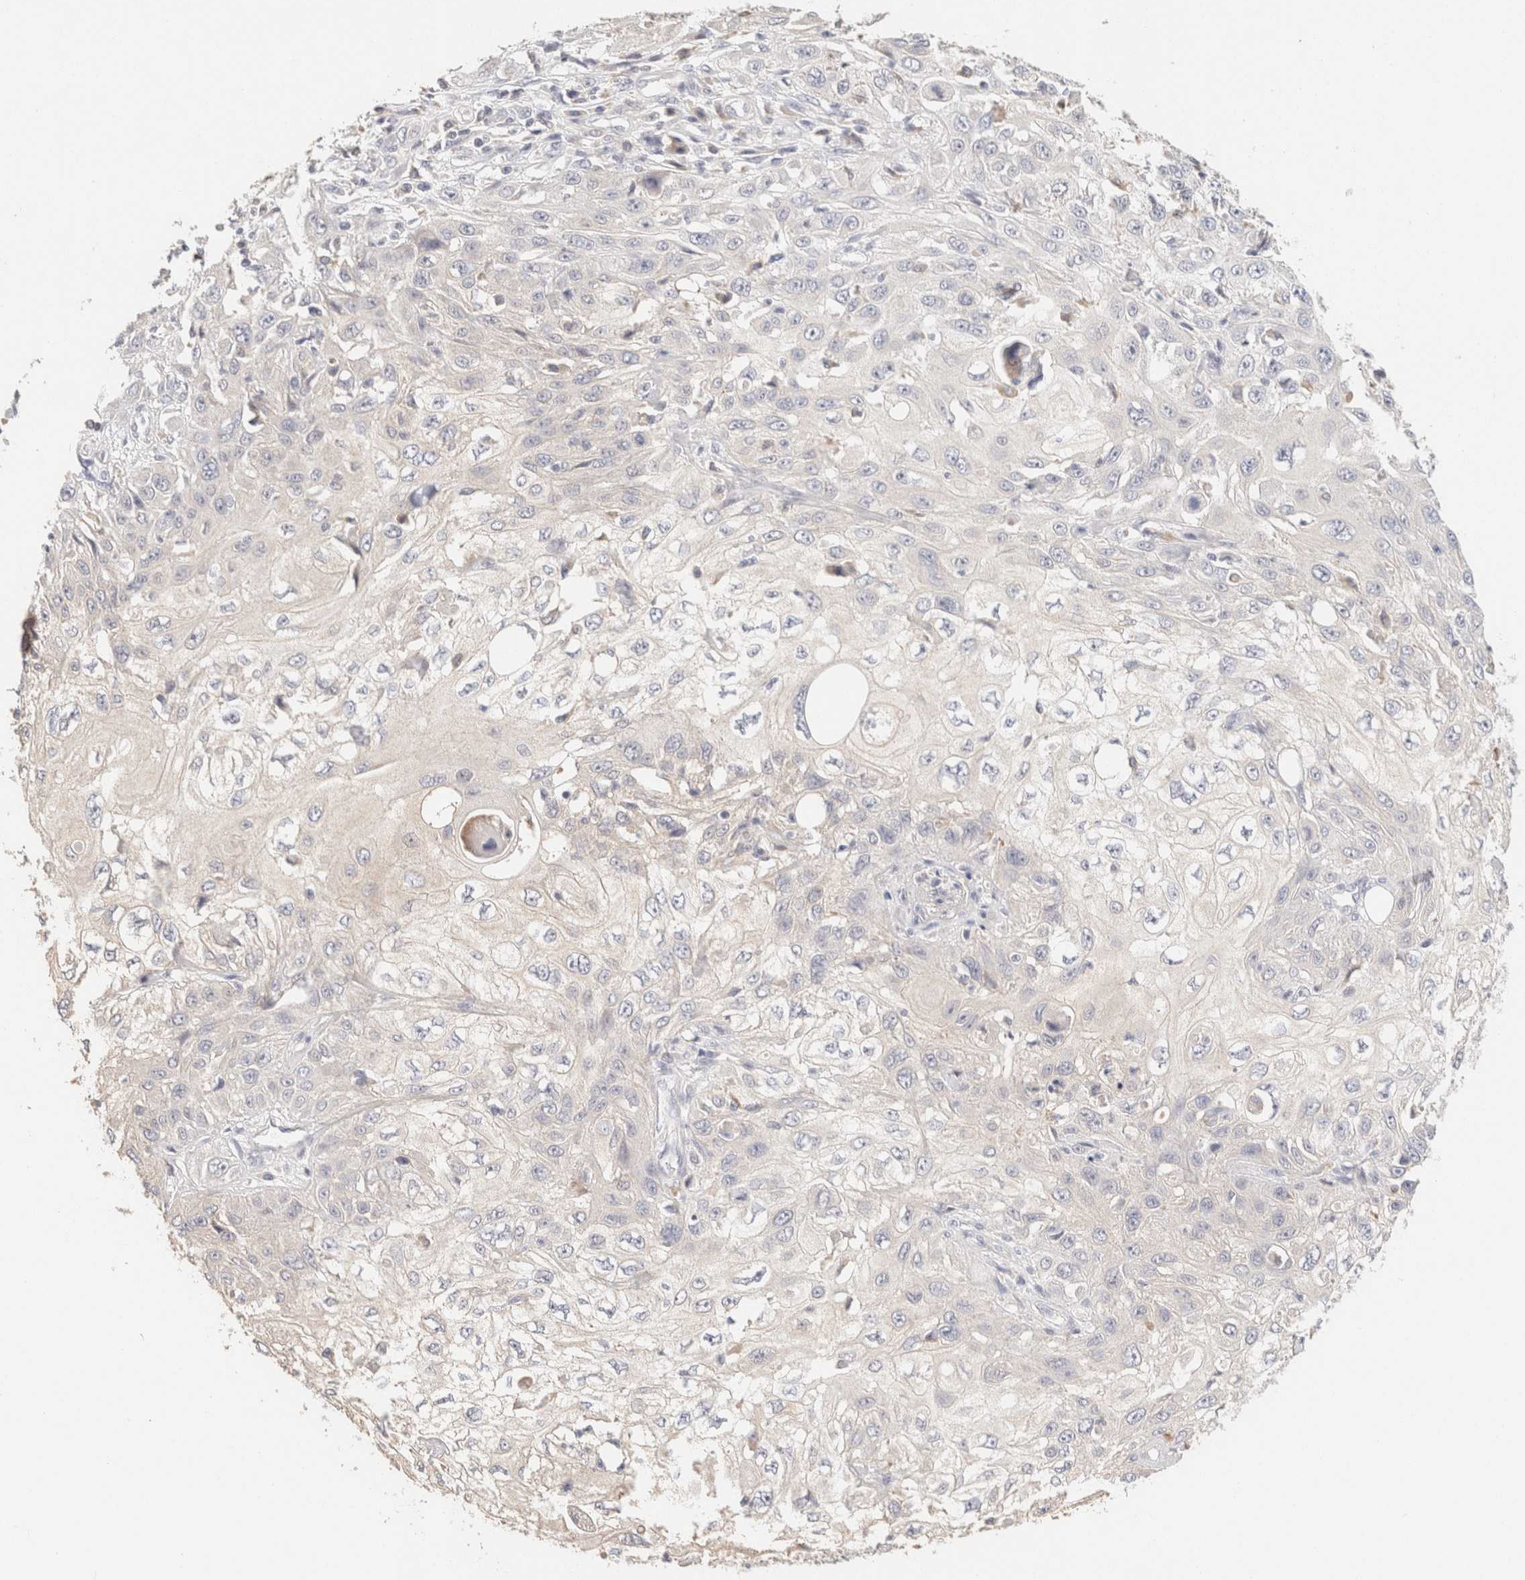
{"staining": {"intensity": "negative", "quantity": "none", "location": "none"}, "tissue": "skin cancer", "cell_type": "Tumor cells", "image_type": "cancer", "snomed": [{"axis": "morphology", "description": "Squamous cell carcinoma, NOS"}, {"axis": "topography", "description": "Skin"}], "caption": "This is an IHC micrograph of human squamous cell carcinoma (skin). There is no expression in tumor cells.", "gene": "SCGB2A2", "patient": {"sex": "male", "age": 75}}